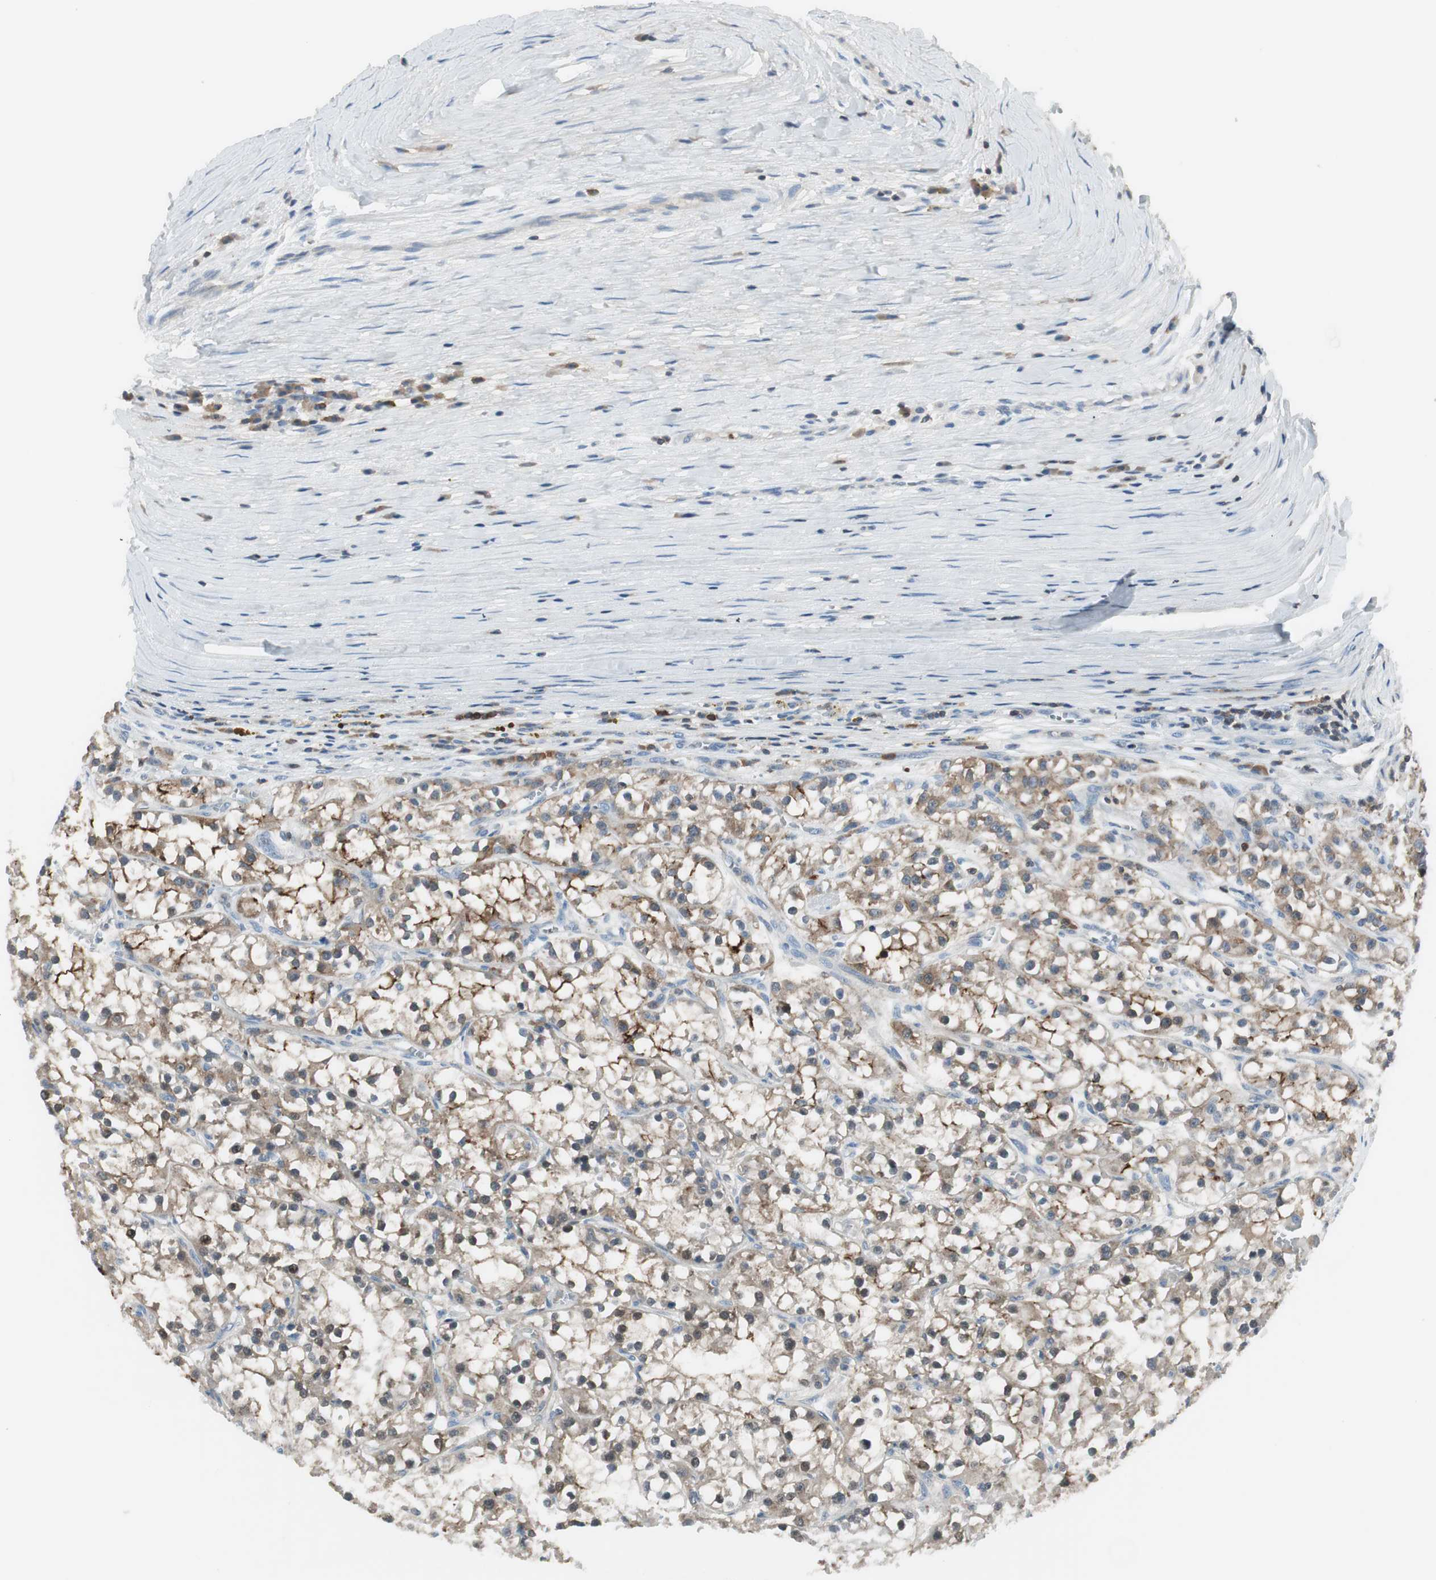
{"staining": {"intensity": "weak", "quantity": "25%-75%", "location": "cytoplasmic/membranous"}, "tissue": "renal cancer", "cell_type": "Tumor cells", "image_type": "cancer", "snomed": [{"axis": "morphology", "description": "Adenocarcinoma, NOS"}, {"axis": "topography", "description": "Kidney"}], "caption": "Approximately 25%-75% of tumor cells in renal adenocarcinoma demonstrate weak cytoplasmic/membranous protein staining as visualized by brown immunohistochemical staining.", "gene": "SLC9A3R1", "patient": {"sex": "female", "age": 52}}